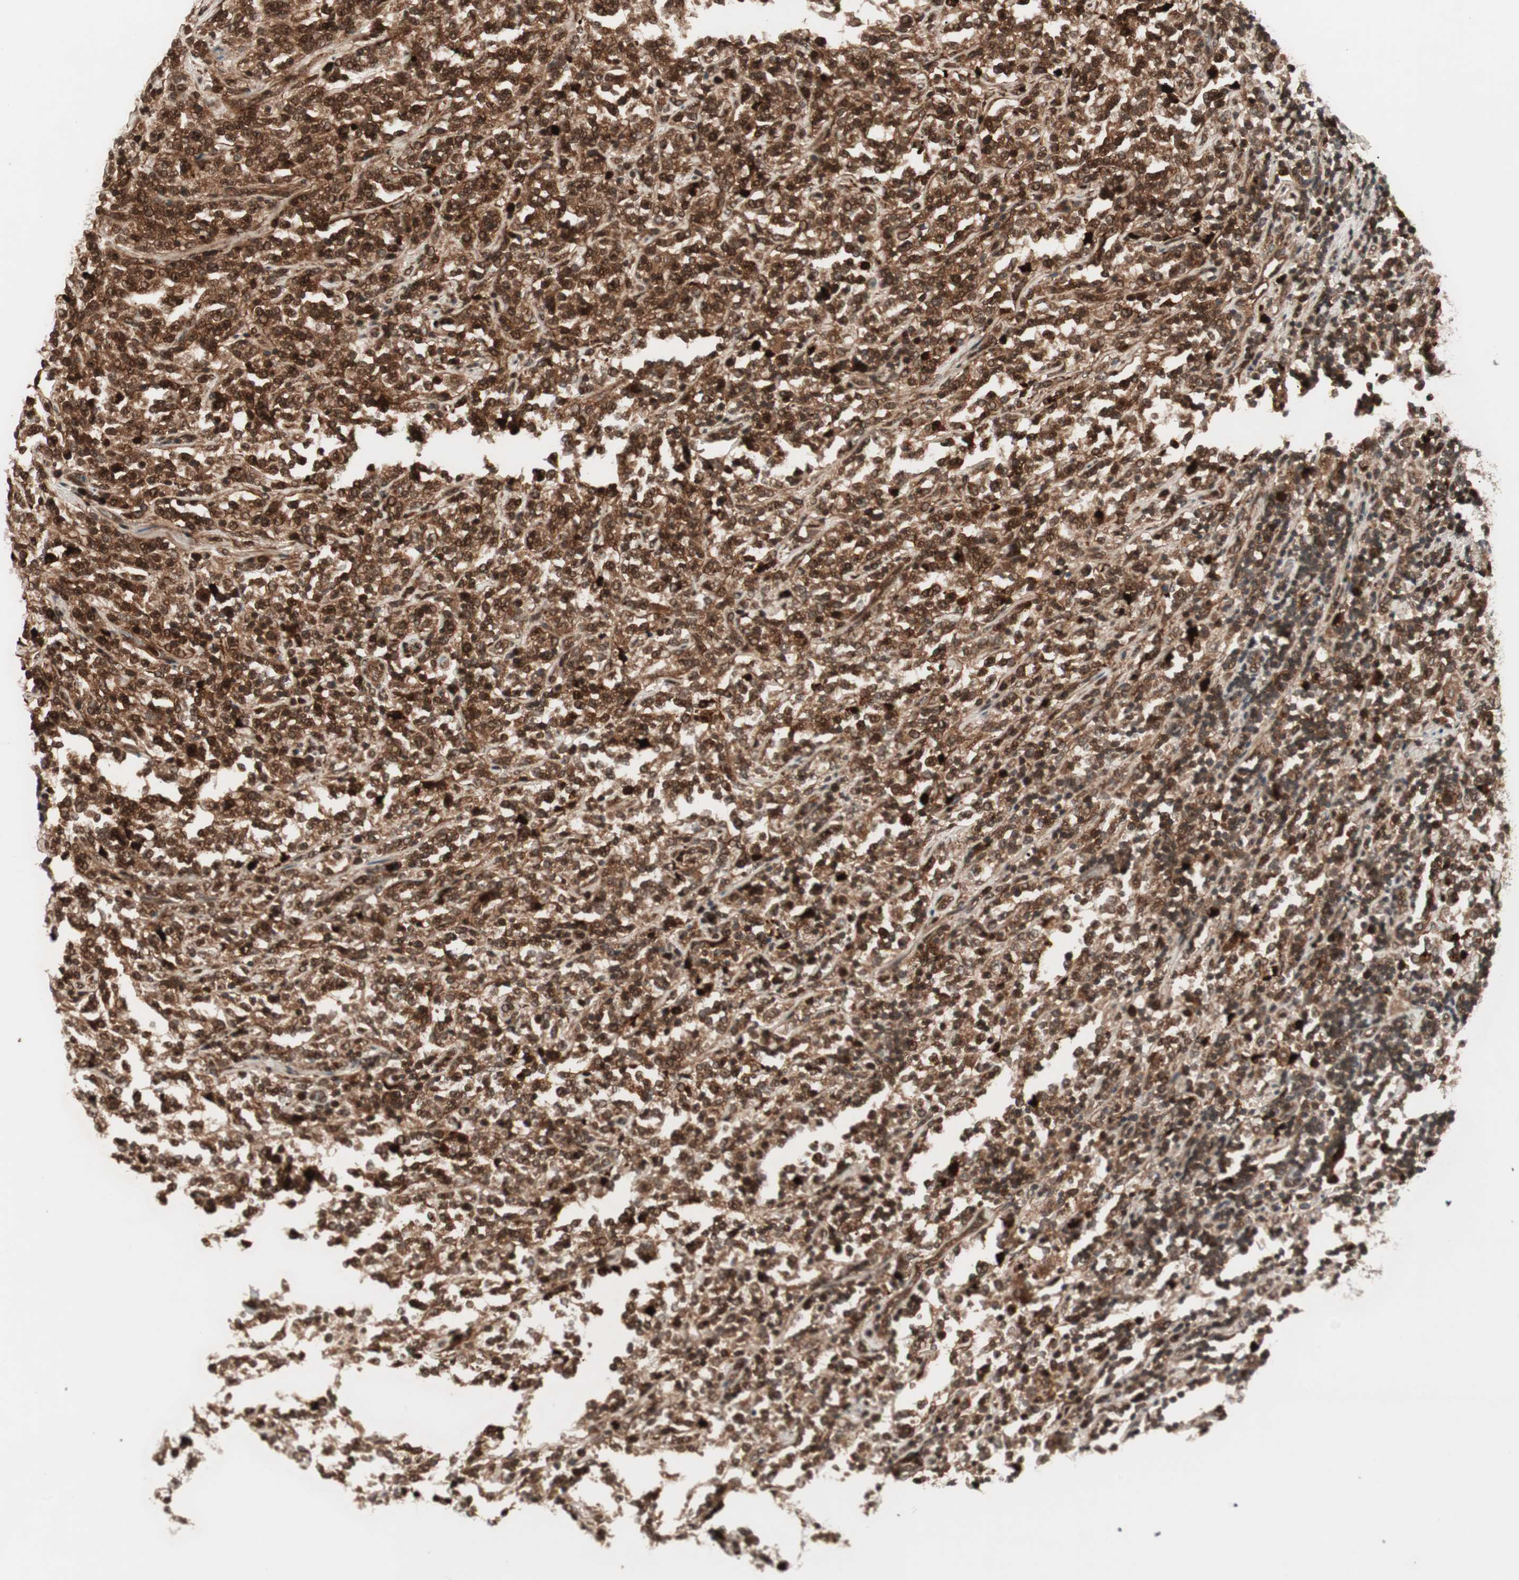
{"staining": {"intensity": "strong", "quantity": ">75%", "location": "cytoplasmic/membranous,nuclear"}, "tissue": "lymphoma", "cell_type": "Tumor cells", "image_type": "cancer", "snomed": [{"axis": "morphology", "description": "Malignant lymphoma, non-Hodgkin's type, High grade"}, {"axis": "topography", "description": "Soft tissue"}], "caption": "Lymphoma was stained to show a protein in brown. There is high levels of strong cytoplasmic/membranous and nuclear staining in about >75% of tumor cells. The staining is performed using DAB (3,3'-diaminobenzidine) brown chromogen to label protein expression. The nuclei are counter-stained blue using hematoxylin.", "gene": "PRKG2", "patient": {"sex": "male", "age": 18}}